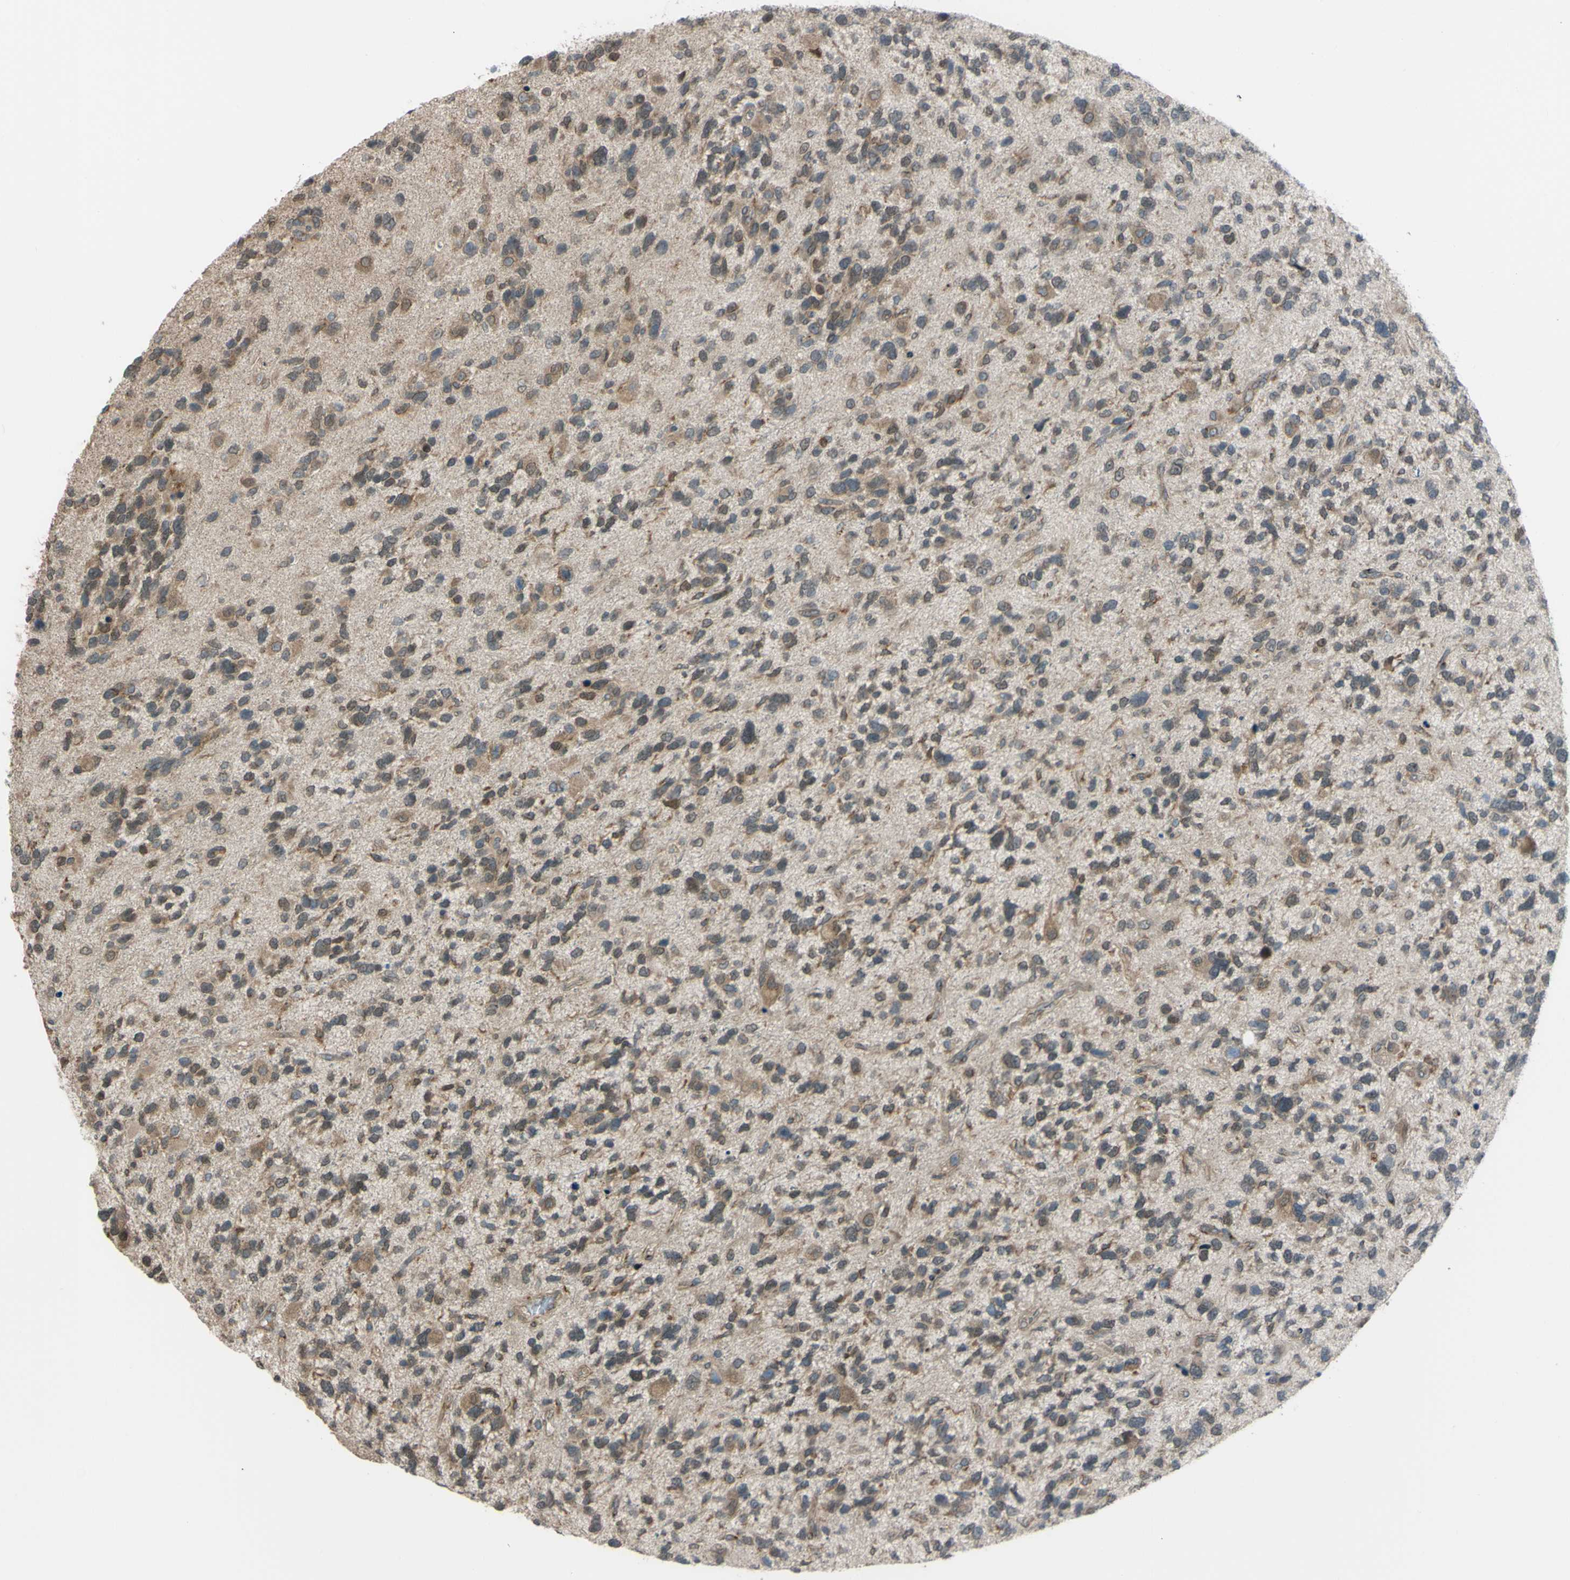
{"staining": {"intensity": "weak", "quantity": "25%-75%", "location": "cytoplasmic/membranous"}, "tissue": "glioma", "cell_type": "Tumor cells", "image_type": "cancer", "snomed": [{"axis": "morphology", "description": "Glioma, malignant, High grade"}, {"axis": "topography", "description": "Brain"}], "caption": "Immunohistochemistry (IHC) histopathology image of malignant glioma (high-grade) stained for a protein (brown), which exhibits low levels of weak cytoplasmic/membranous positivity in approximately 25%-75% of tumor cells.", "gene": "FLII", "patient": {"sex": "female", "age": 58}}